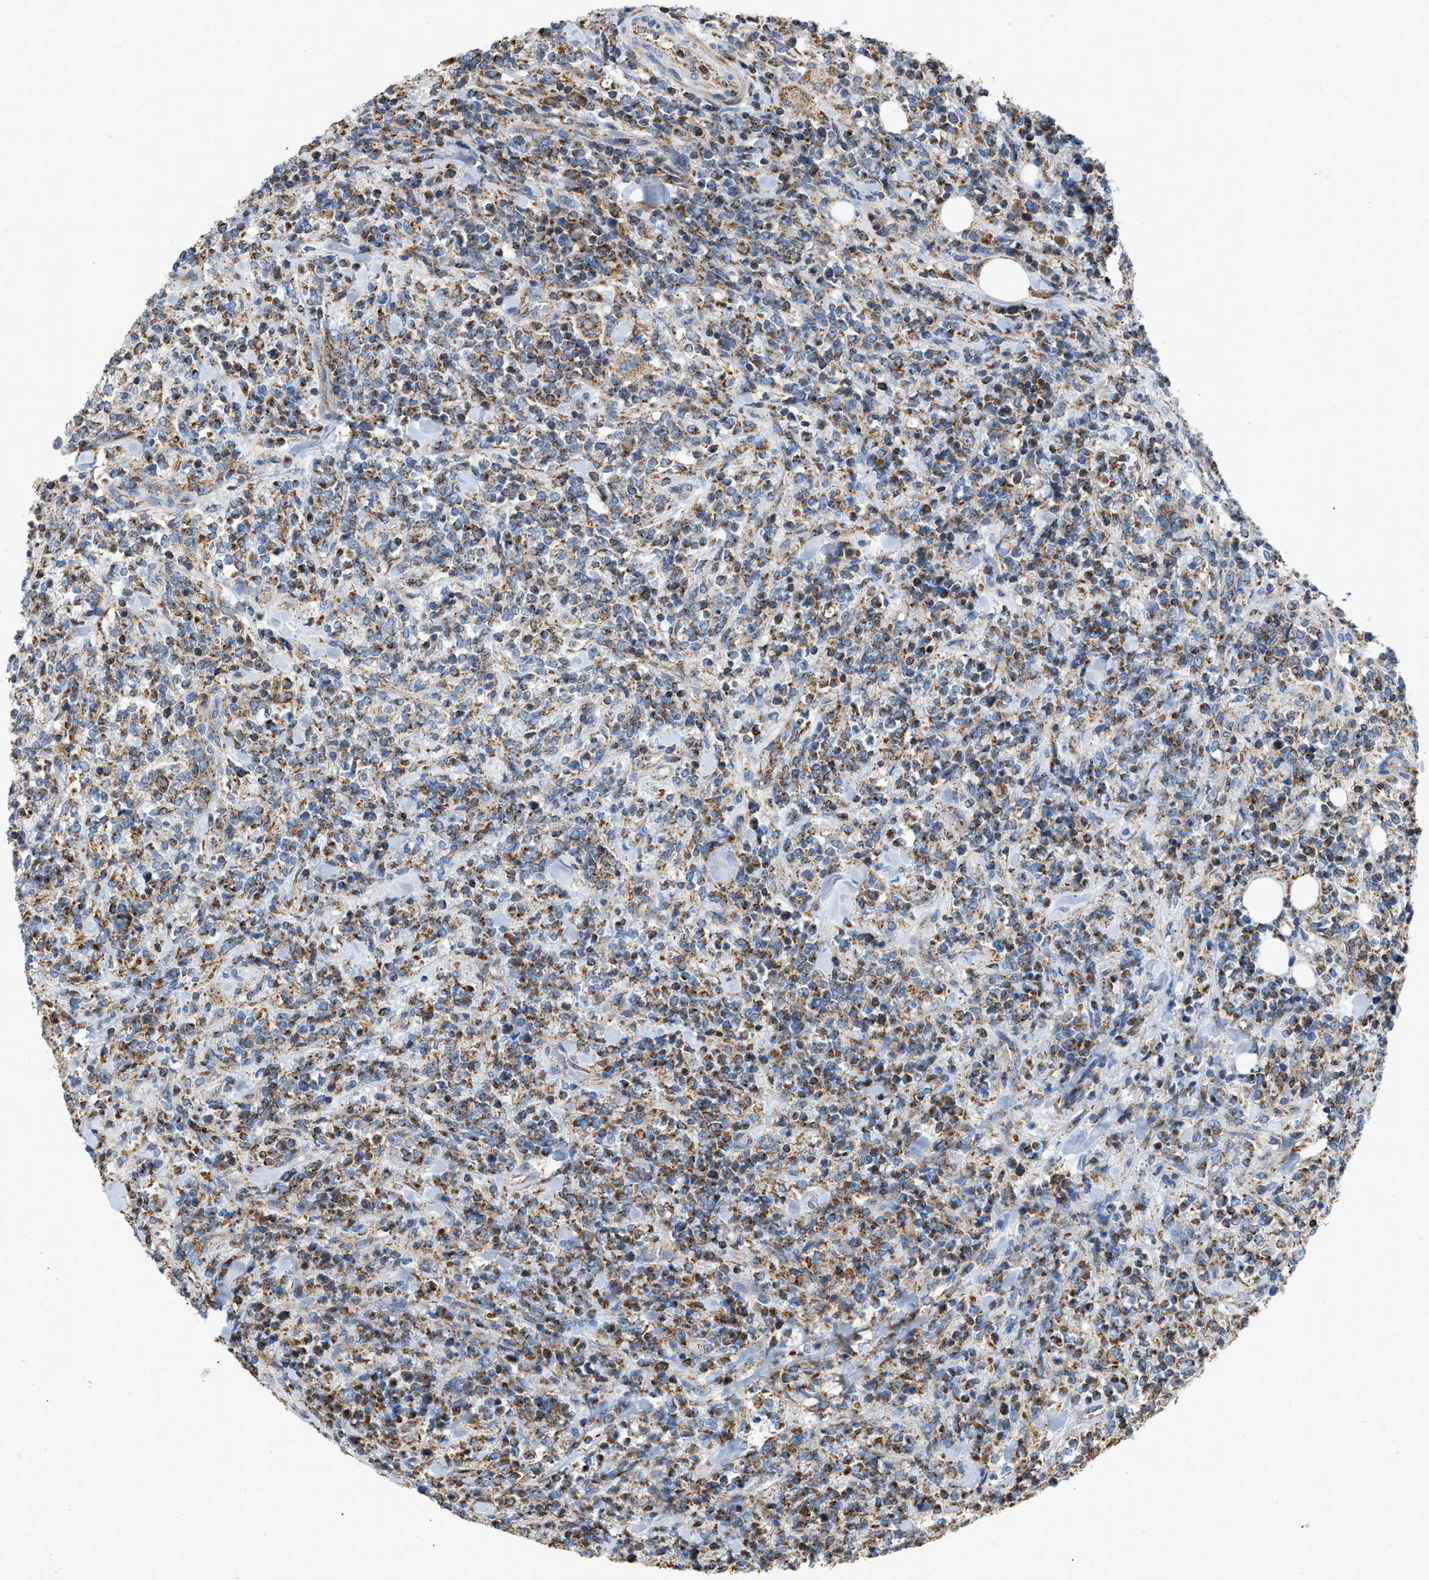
{"staining": {"intensity": "moderate", "quantity": ">75%", "location": "cytoplasmic/membranous"}, "tissue": "lymphoma", "cell_type": "Tumor cells", "image_type": "cancer", "snomed": [{"axis": "morphology", "description": "Malignant lymphoma, non-Hodgkin's type, High grade"}, {"axis": "topography", "description": "Soft tissue"}], "caption": "An image showing moderate cytoplasmic/membranous expression in approximately >75% of tumor cells in lymphoma, as visualized by brown immunohistochemical staining.", "gene": "GRB10", "patient": {"sex": "male", "age": 18}}